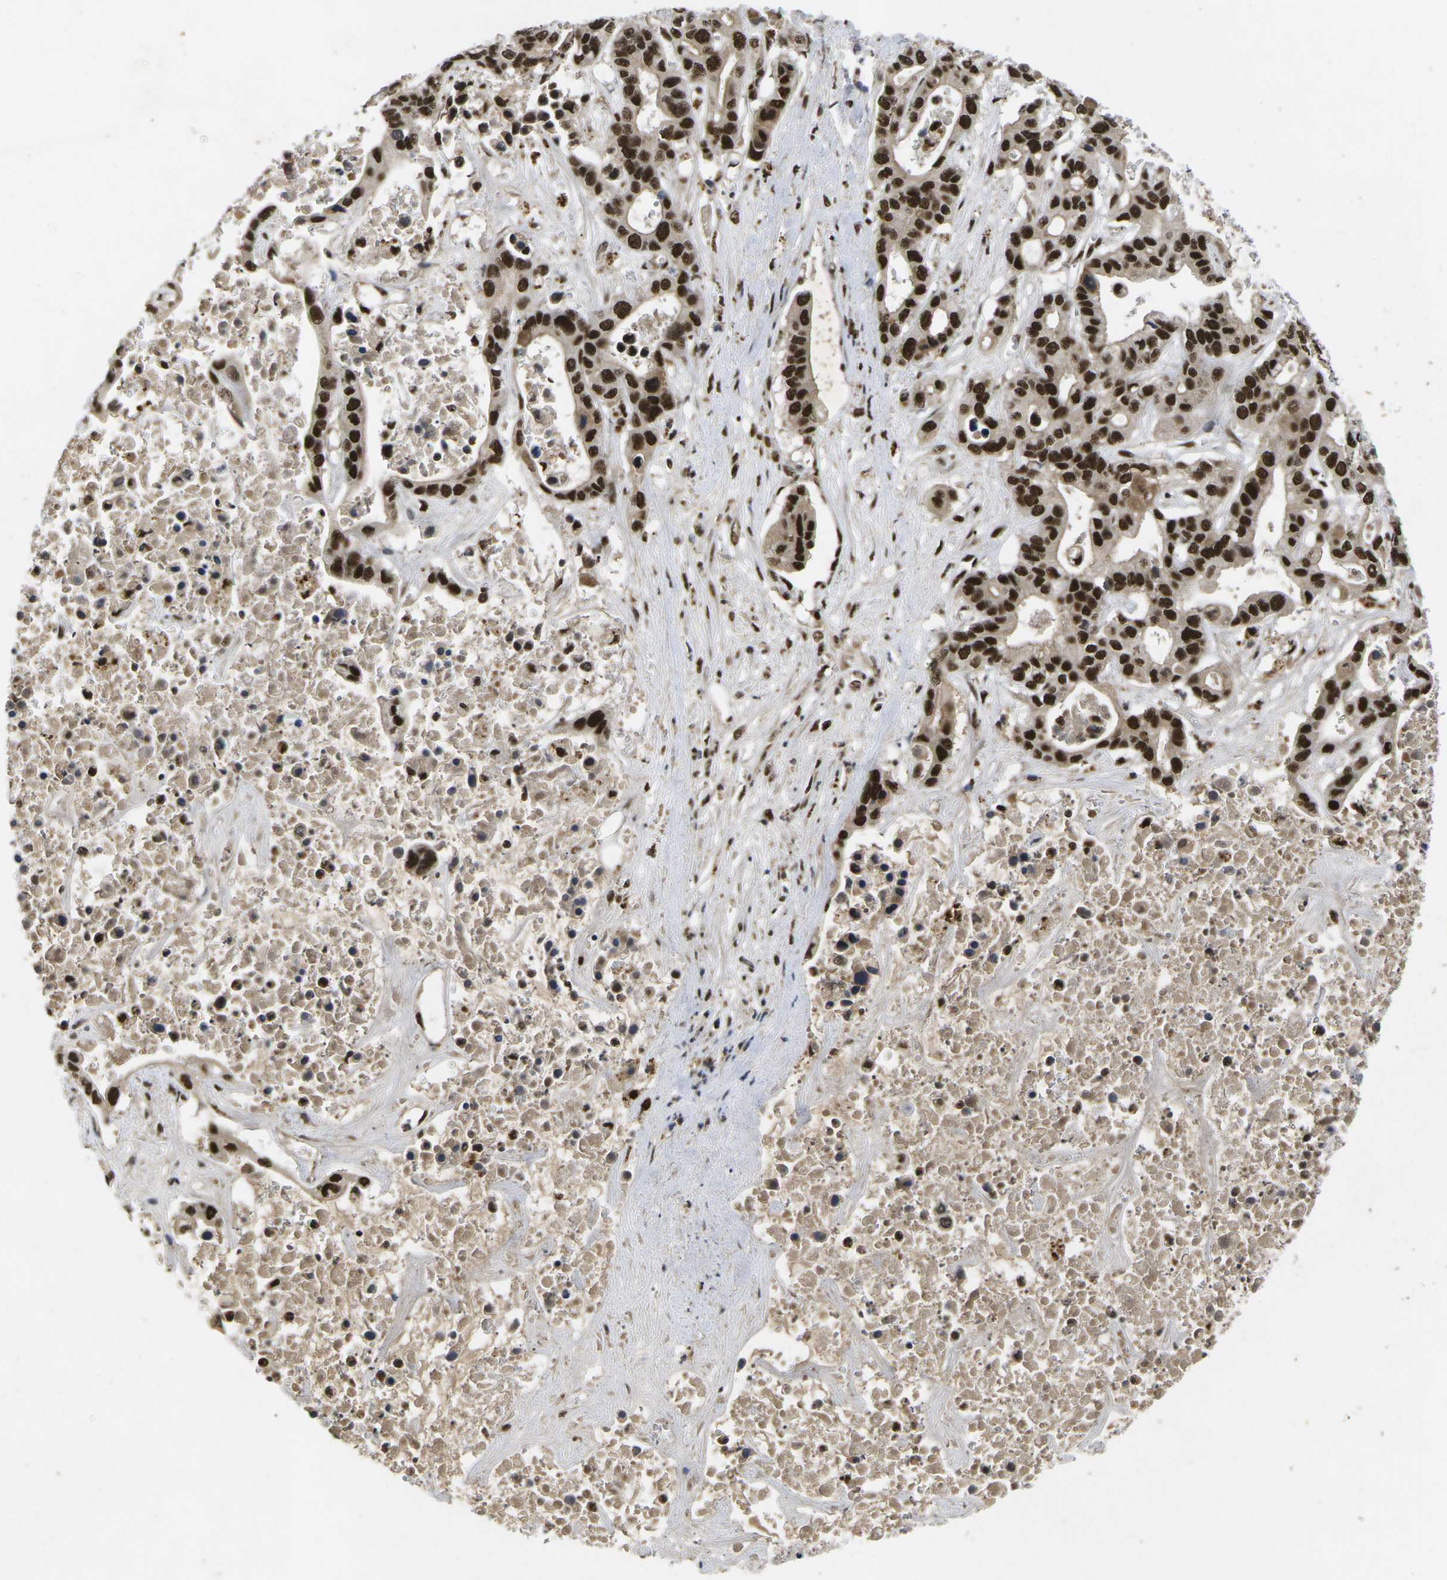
{"staining": {"intensity": "strong", "quantity": ">75%", "location": "nuclear"}, "tissue": "liver cancer", "cell_type": "Tumor cells", "image_type": "cancer", "snomed": [{"axis": "morphology", "description": "Cholangiocarcinoma"}, {"axis": "topography", "description": "Liver"}], "caption": "Immunohistochemical staining of human liver cancer displays high levels of strong nuclear staining in approximately >75% of tumor cells.", "gene": "GTF2E1", "patient": {"sex": "female", "age": 65}}